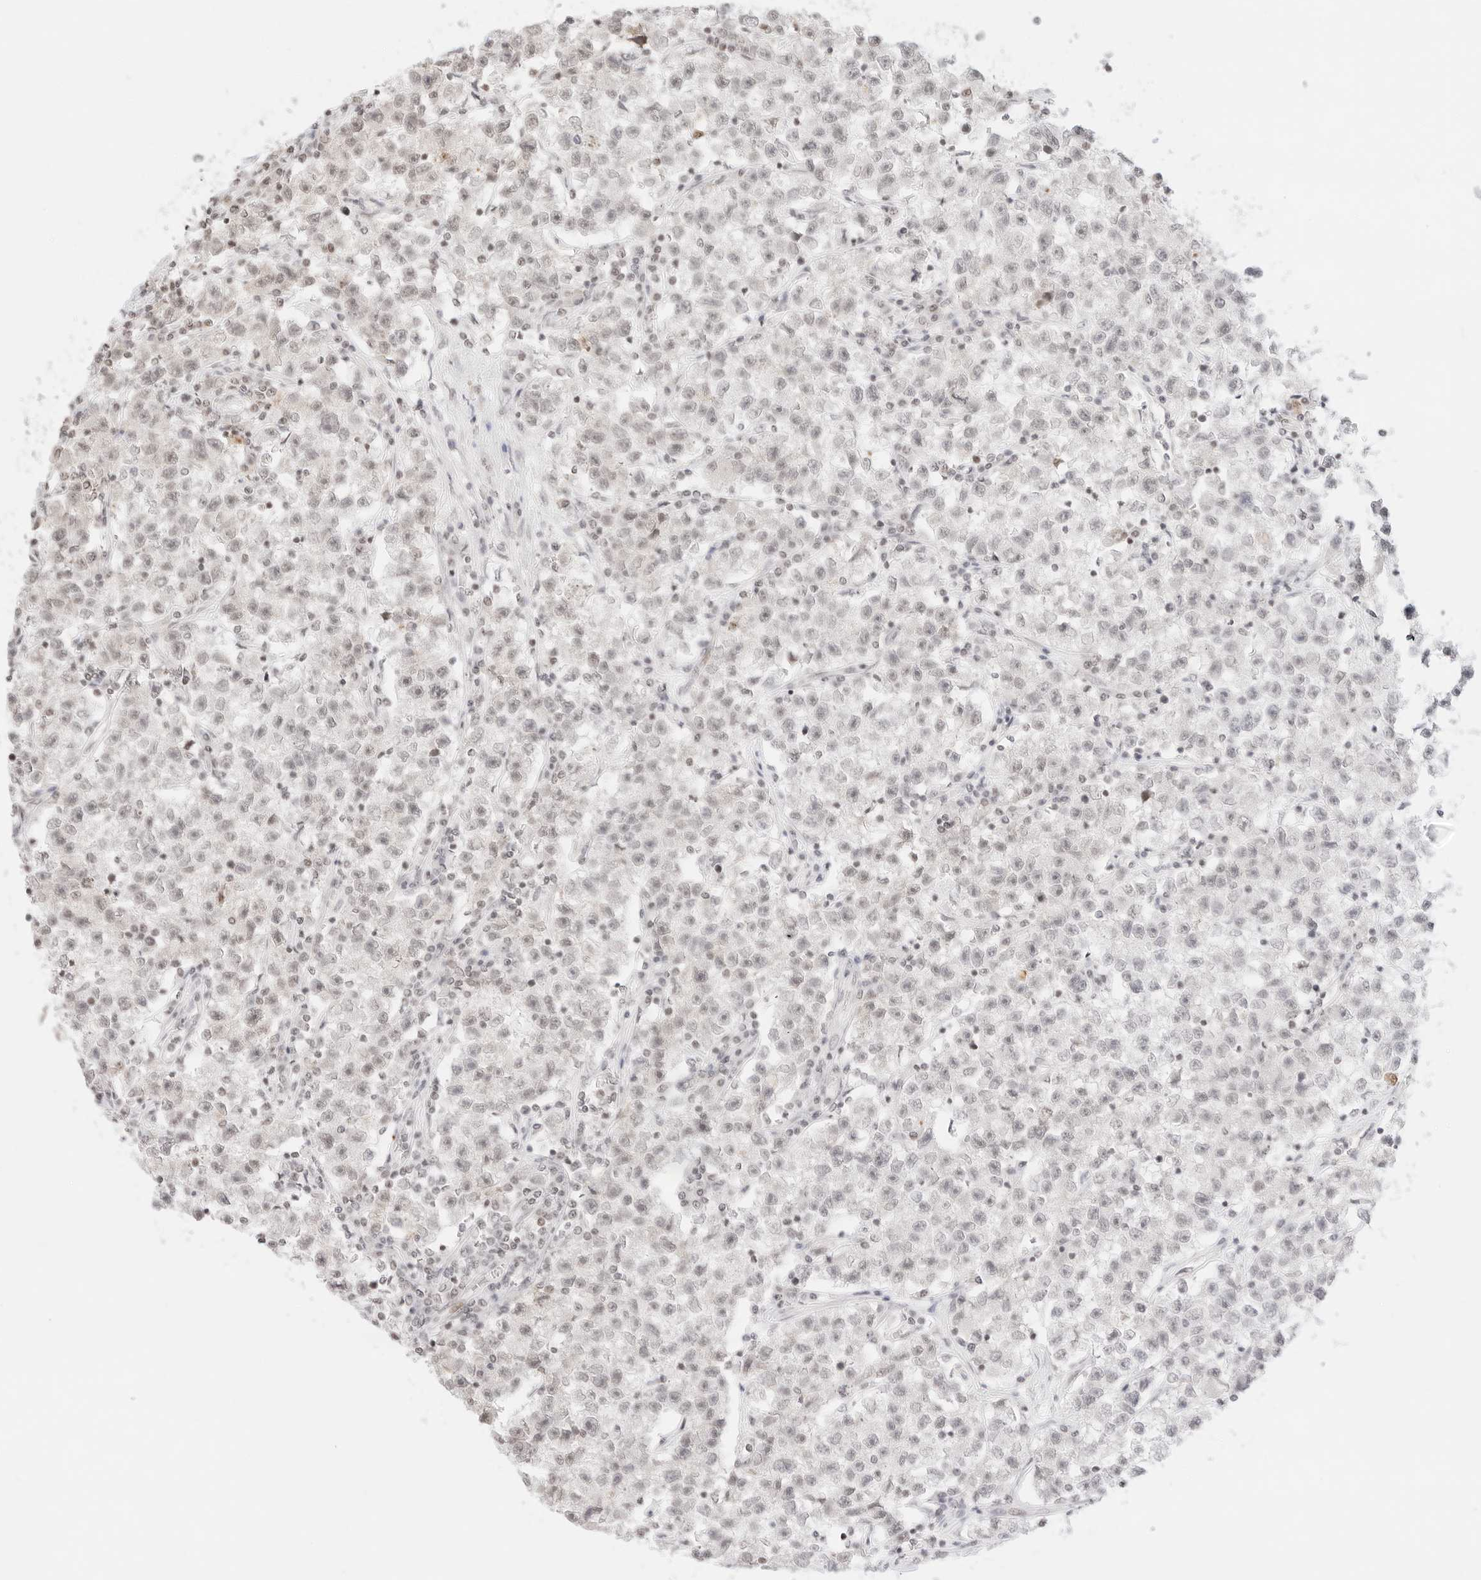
{"staining": {"intensity": "negative", "quantity": "none", "location": "none"}, "tissue": "testis cancer", "cell_type": "Tumor cells", "image_type": "cancer", "snomed": [{"axis": "morphology", "description": "Seminoma, NOS"}, {"axis": "topography", "description": "Testis"}], "caption": "IHC micrograph of testis cancer stained for a protein (brown), which reveals no expression in tumor cells.", "gene": "GNAS", "patient": {"sex": "male", "age": 22}}